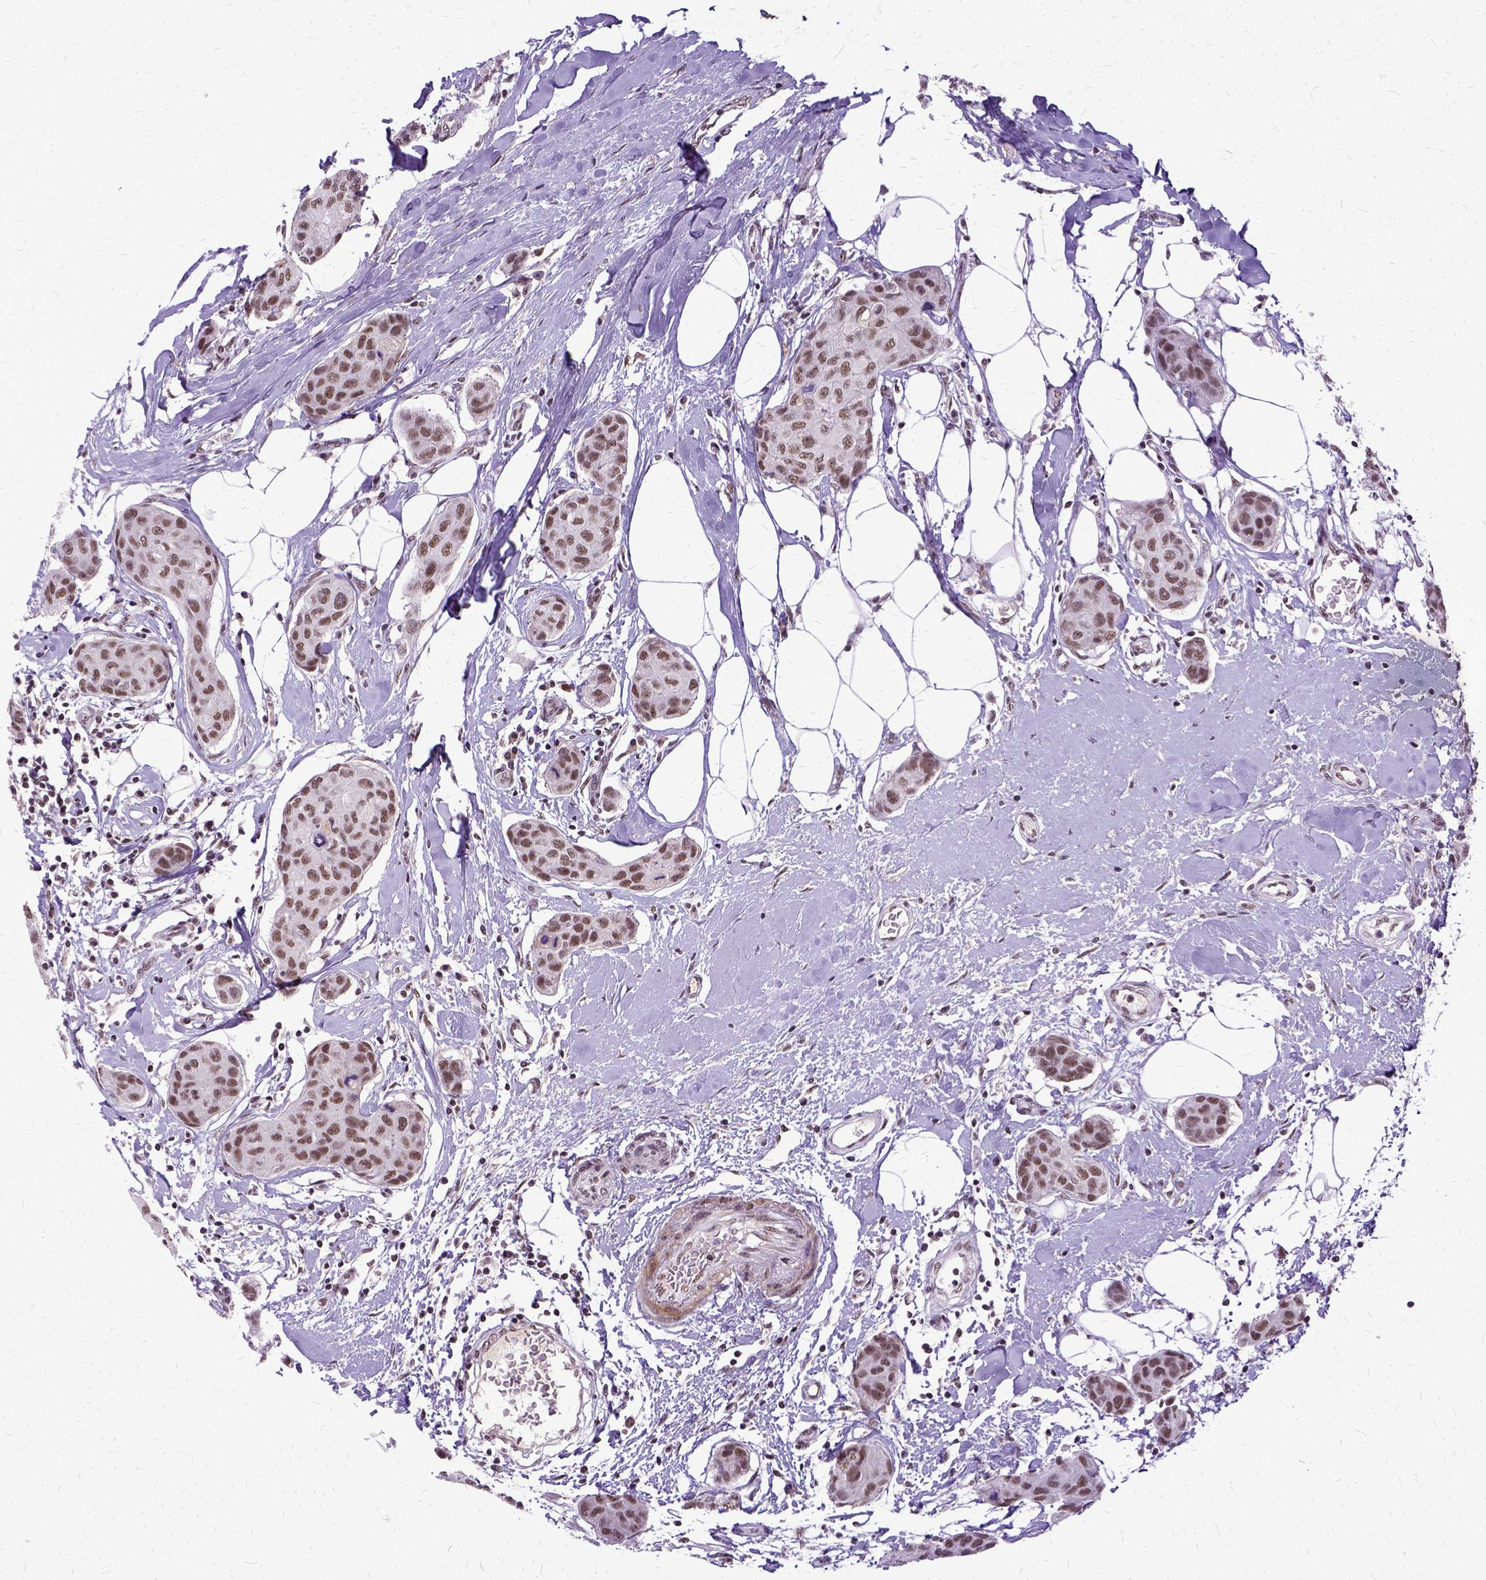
{"staining": {"intensity": "moderate", "quantity": ">75%", "location": "nuclear"}, "tissue": "breast cancer", "cell_type": "Tumor cells", "image_type": "cancer", "snomed": [{"axis": "morphology", "description": "Duct carcinoma"}, {"axis": "topography", "description": "Breast"}], "caption": "Breast cancer stained with a brown dye displays moderate nuclear positive staining in approximately >75% of tumor cells.", "gene": "SETD1A", "patient": {"sex": "female", "age": 80}}